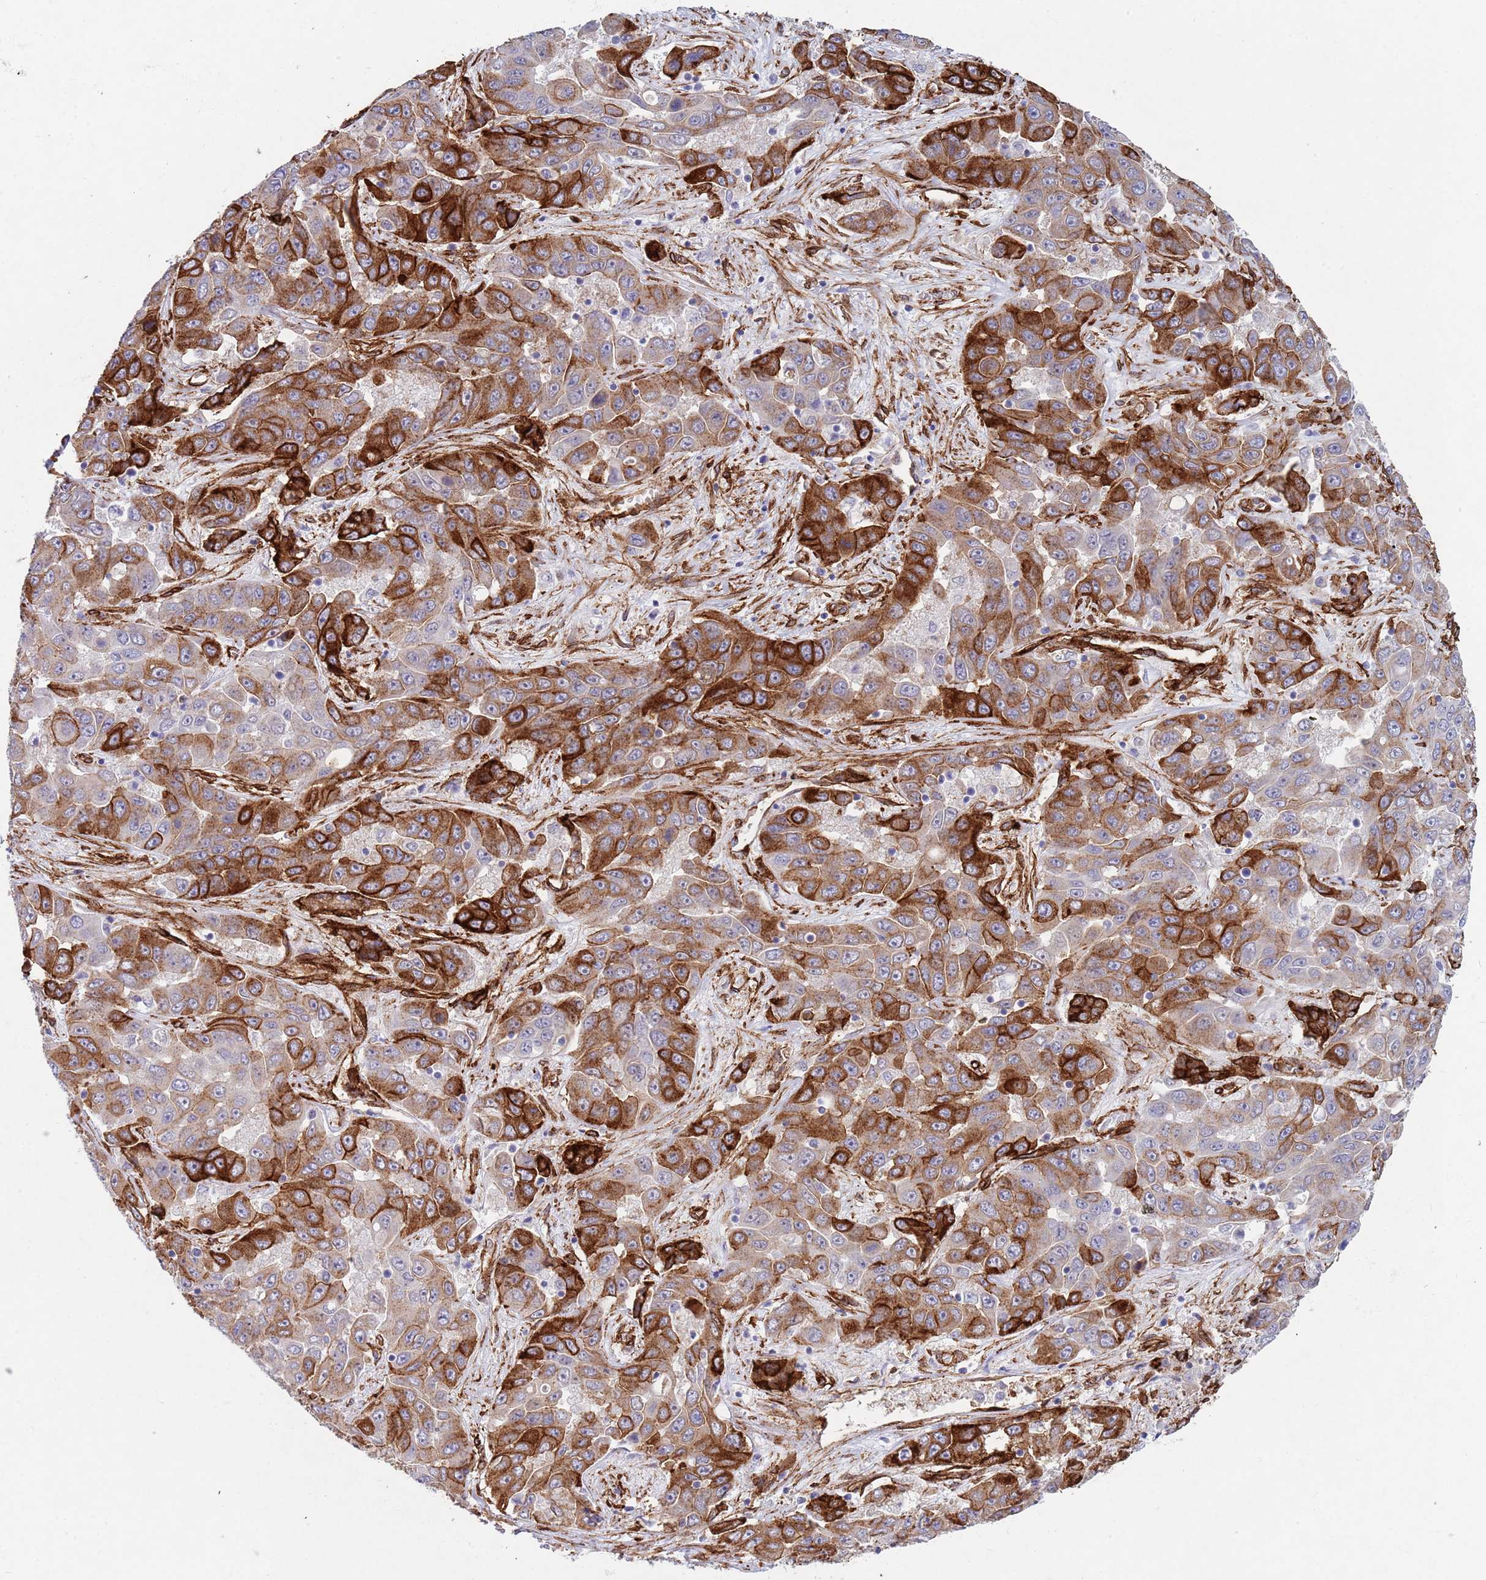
{"staining": {"intensity": "strong", "quantity": "25%-75%", "location": "cytoplasmic/membranous"}, "tissue": "liver cancer", "cell_type": "Tumor cells", "image_type": "cancer", "snomed": [{"axis": "morphology", "description": "Cholangiocarcinoma"}, {"axis": "topography", "description": "Liver"}], "caption": "A photomicrograph showing strong cytoplasmic/membranous expression in approximately 25%-75% of tumor cells in liver cancer, as visualized by brown immunohistochemical staining.", "gene": "CAV2", "patient": {"sex": "female", "age": 52}}